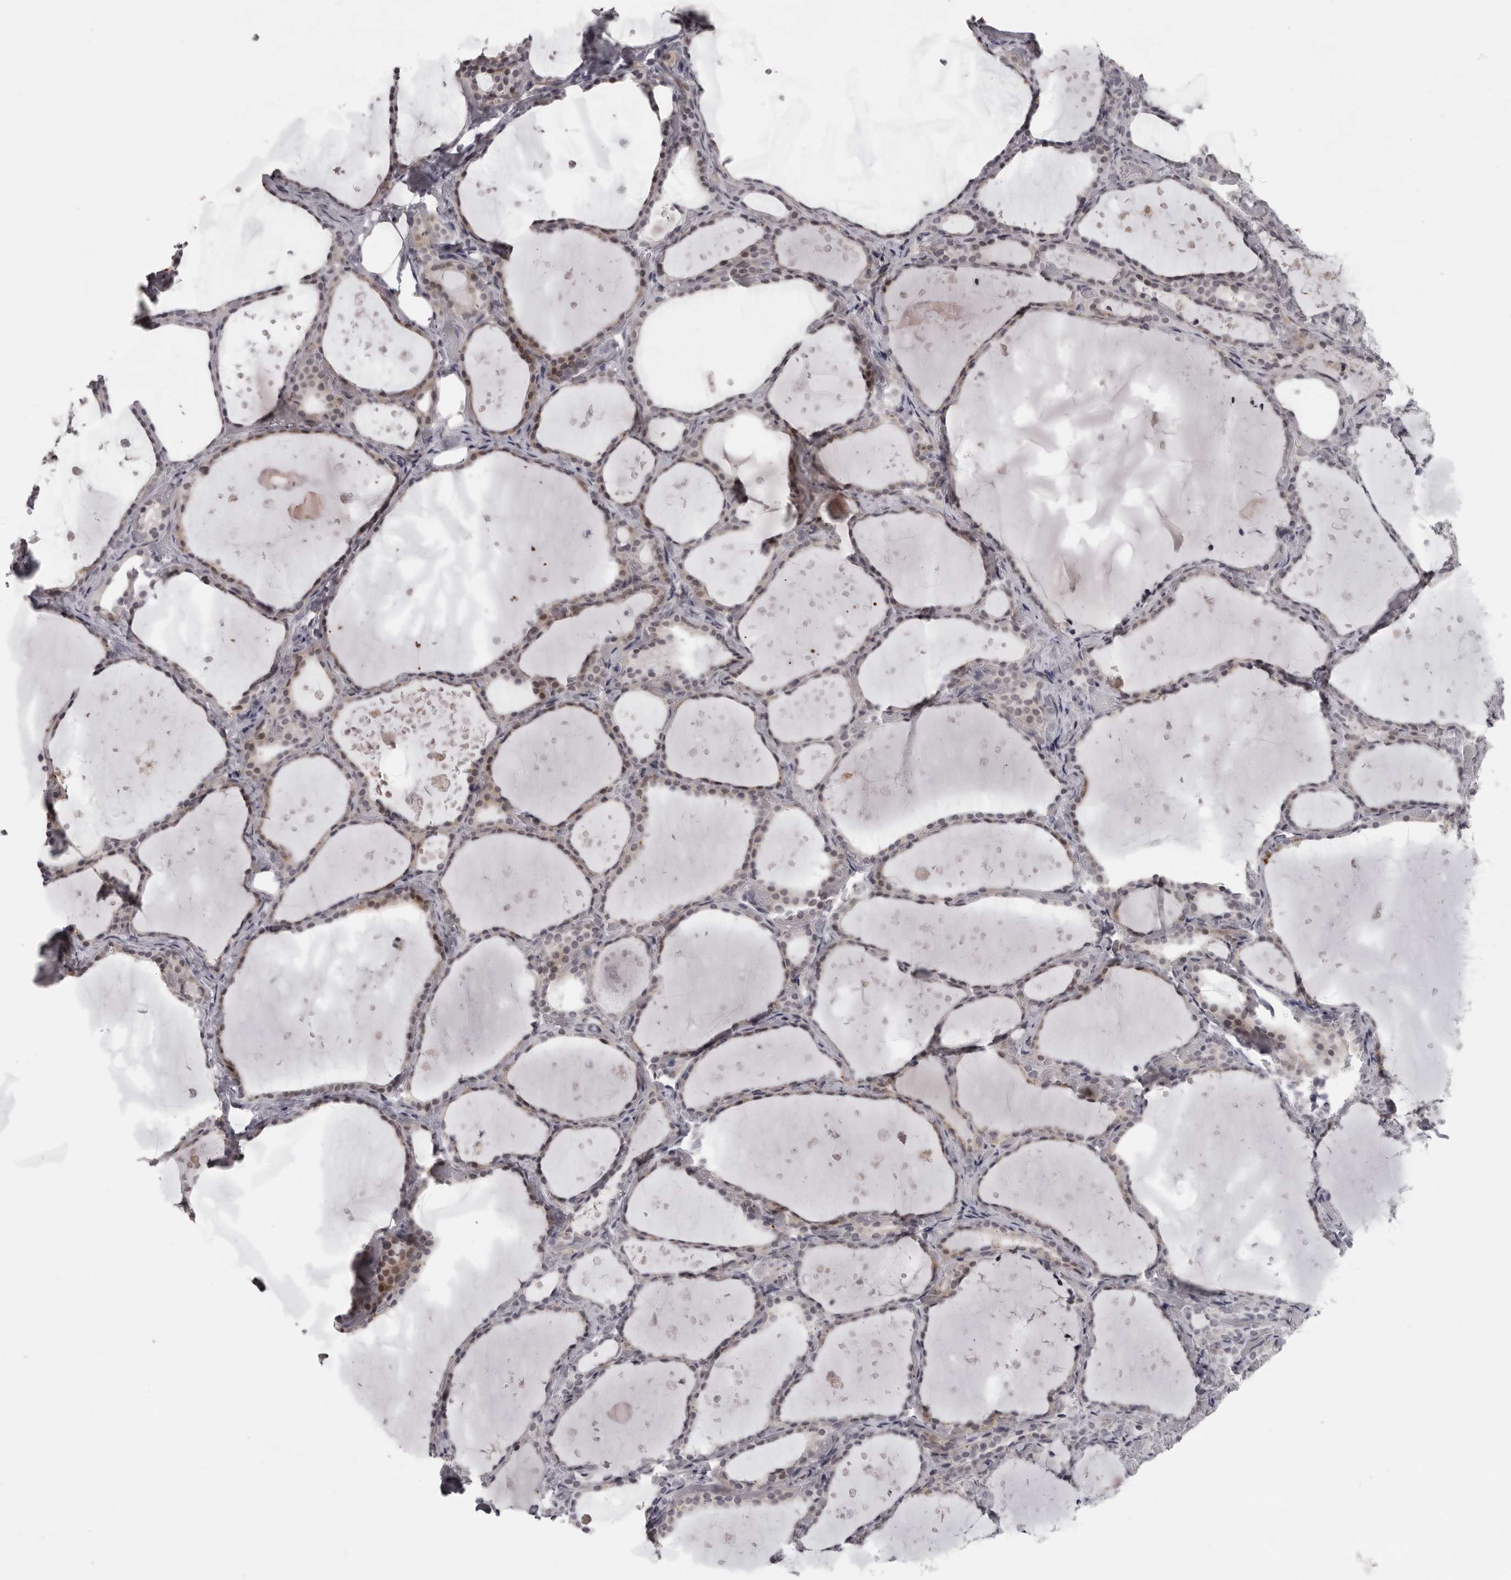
{"staining": {"intensity": "weak", "quantity": "<25%", "location": "cytoplasmic/membranous"}, "tissue": "thyroid gland", "cell_type": "Glandular cells", "image_type": "normal", "snomed": [{"axis": "morphology", "description": "Normal tissue, NOS"}, {"axis": "topography", "description": "Thyroid gland"}], "caption": "This micrograph is of normal thyroid gland stained with IHC to label a protein in brown with the nuclei are counter-stained blue. There is no staining in glandular cells.", "gene": "NUDT18", "patient": {"sex": "female", "age": 44}}